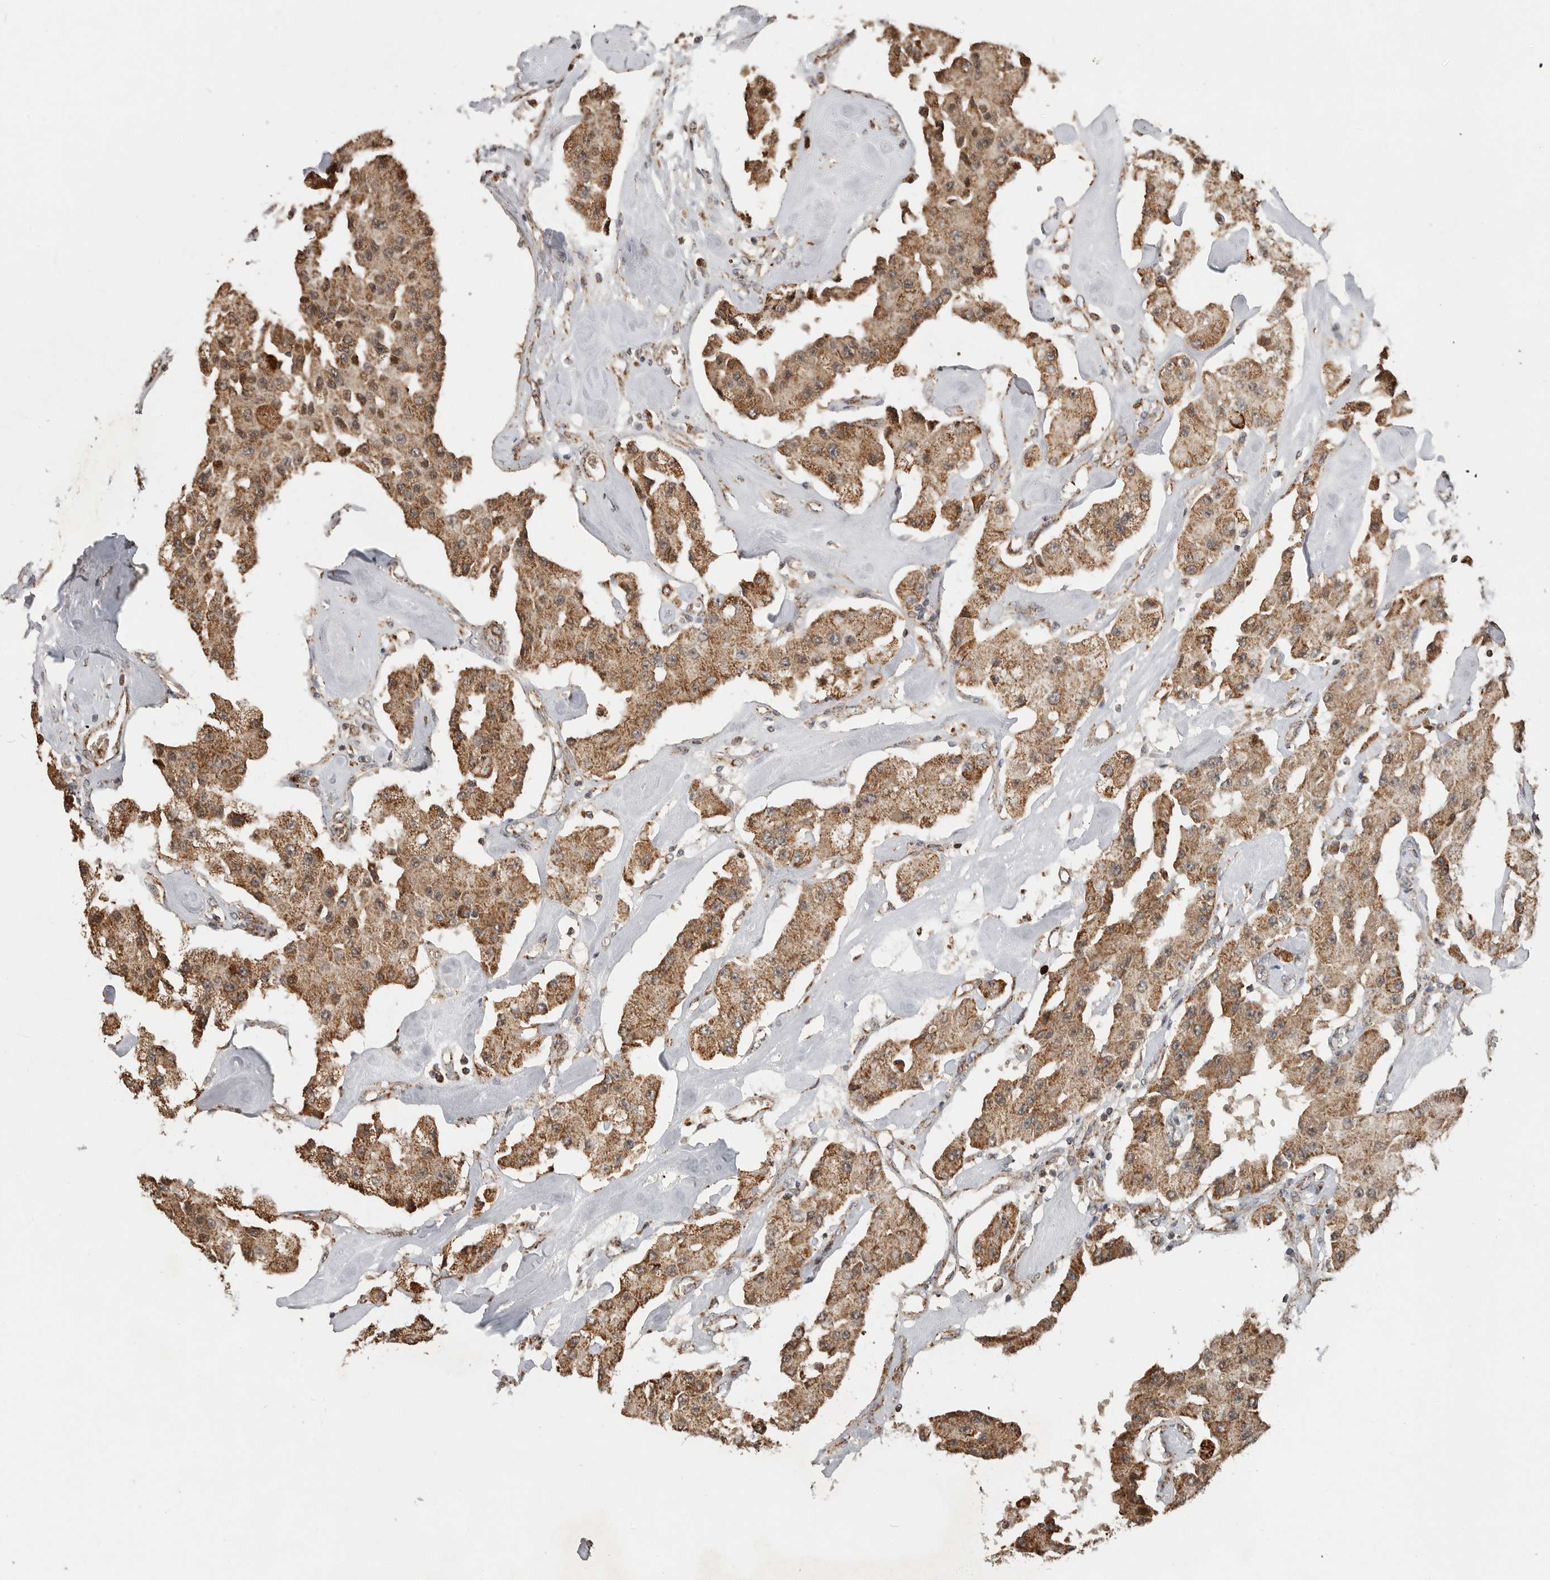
{"staining": {"intensity": "moderate", "quantity": ">75%", "location": "cytoplasmic/membranous"}, "tissue": "carcinoid", "cell_type": "Tumor cells", "image_type": "cancer", "snomed": [{"axis": "morphology", "description": "Carcinoid, malignant, NOS"}, {"axis": "topography", "description": "Pancreas"}], "caption": "Immunohistochemistry (DAB (3,3'-diaminobenzidine)) staining of carcinoid (malignant) displays moderate cytoplasmic/membranous protein staining in approximately >75% of tumor cells. Nuclei are stained in blue.", "gene": "GCNT2", "patient": {"sex": "male", "age": 41}}